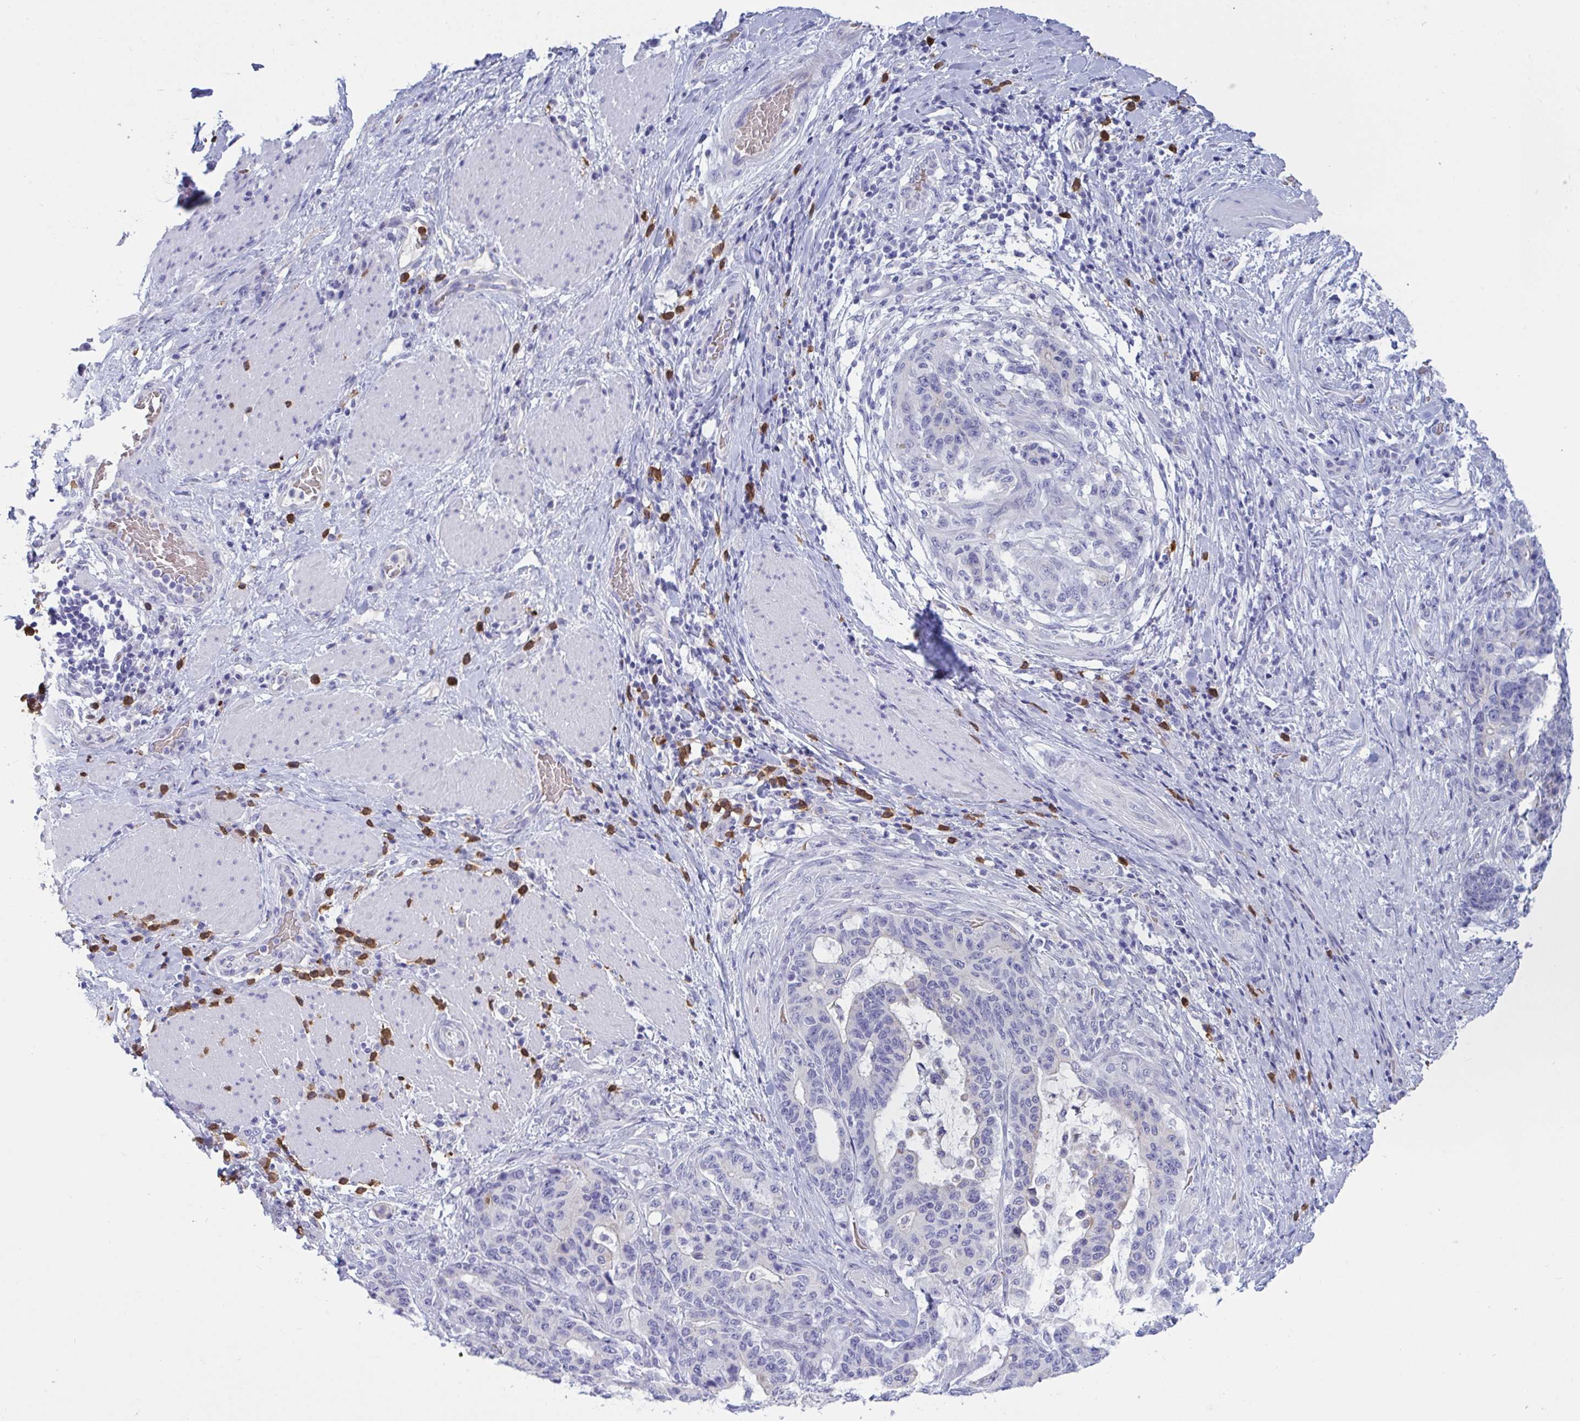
{"staining": {"intensity": "negative", "quantity": "none", "location": "none"}, "tissue": "stomach cancer", "cell_type": "Tumor cells", "image_type": "cancer", "snomed": [{"axis": "morphology", "description": "Normal tissue, NOS"}, {"axis": "morphology", "description": "Adenocarcinoma, NOS"}, {"axis": "topography", "description": "Stomach"}], "caption": "Immunohistochemistry (IHC) of stomach cancer (adenocarcinoma) demonstrates no expression in tumor cells.", "gene": "TAS2R38", "patient": {"sex": "female", "age": 64}}